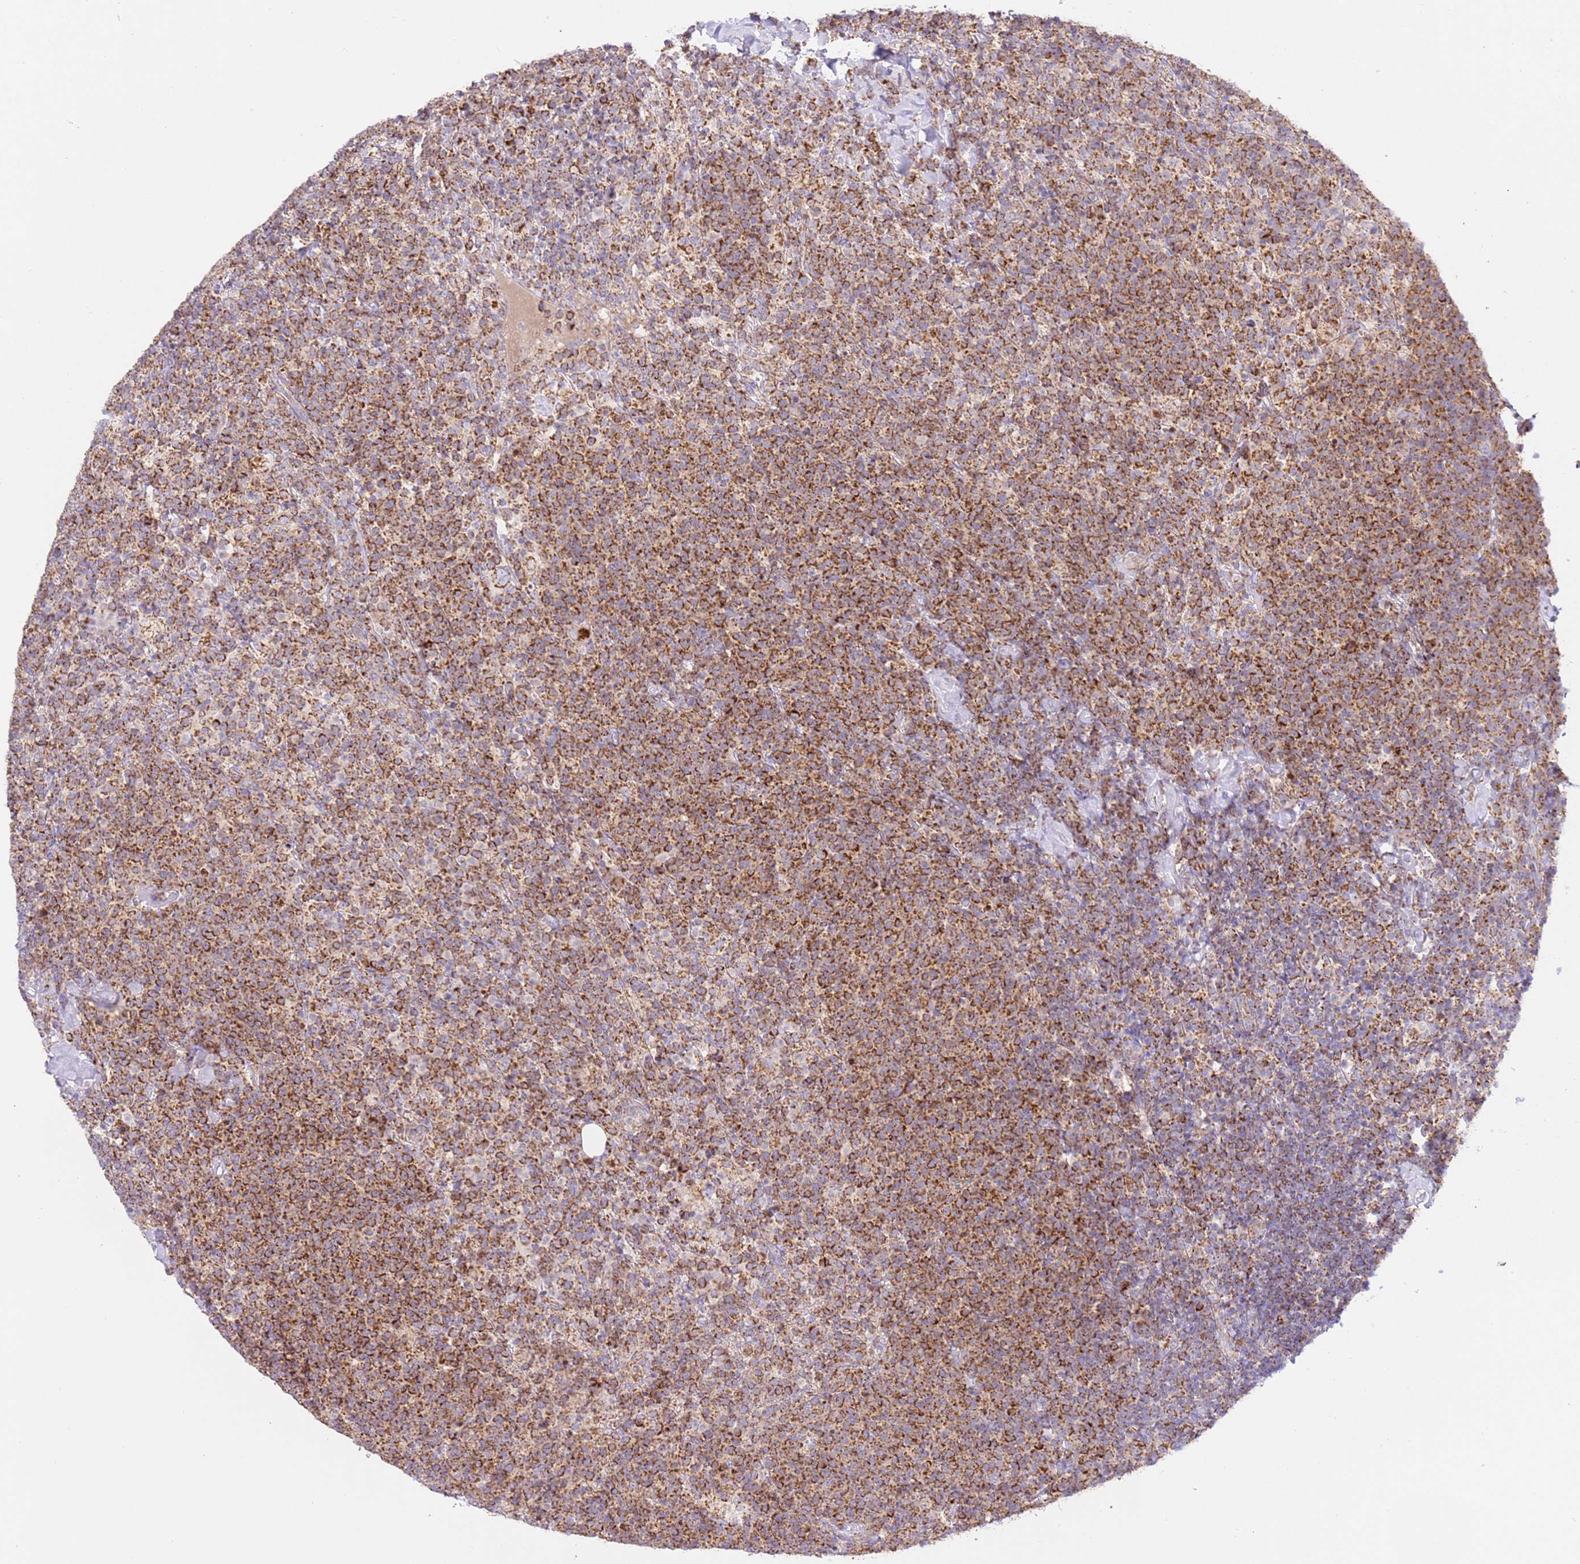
{"staining": {"intensity": "strong", "quantity": ">75%", "location": "cytoplasmic/membranous"}, "tissue": "lymphoma", "cell_type": "Tumor cells", "image_type": "cancer", "snomed": [{"axis": "morphology", "description": "Malignant lymphoma, non-Hodgkin's type, High grade"}, {"axis": "topography", "description": "Lymph node"}], "caption": "High-grade malignant lymphoma, non-Hodgkin's type stained for a protein demonstrates strong cytoplasmic/membranous positivity in tumor cells.", "gene": "ZBTB39", "patient": {"sex": "male", "age": 61}}